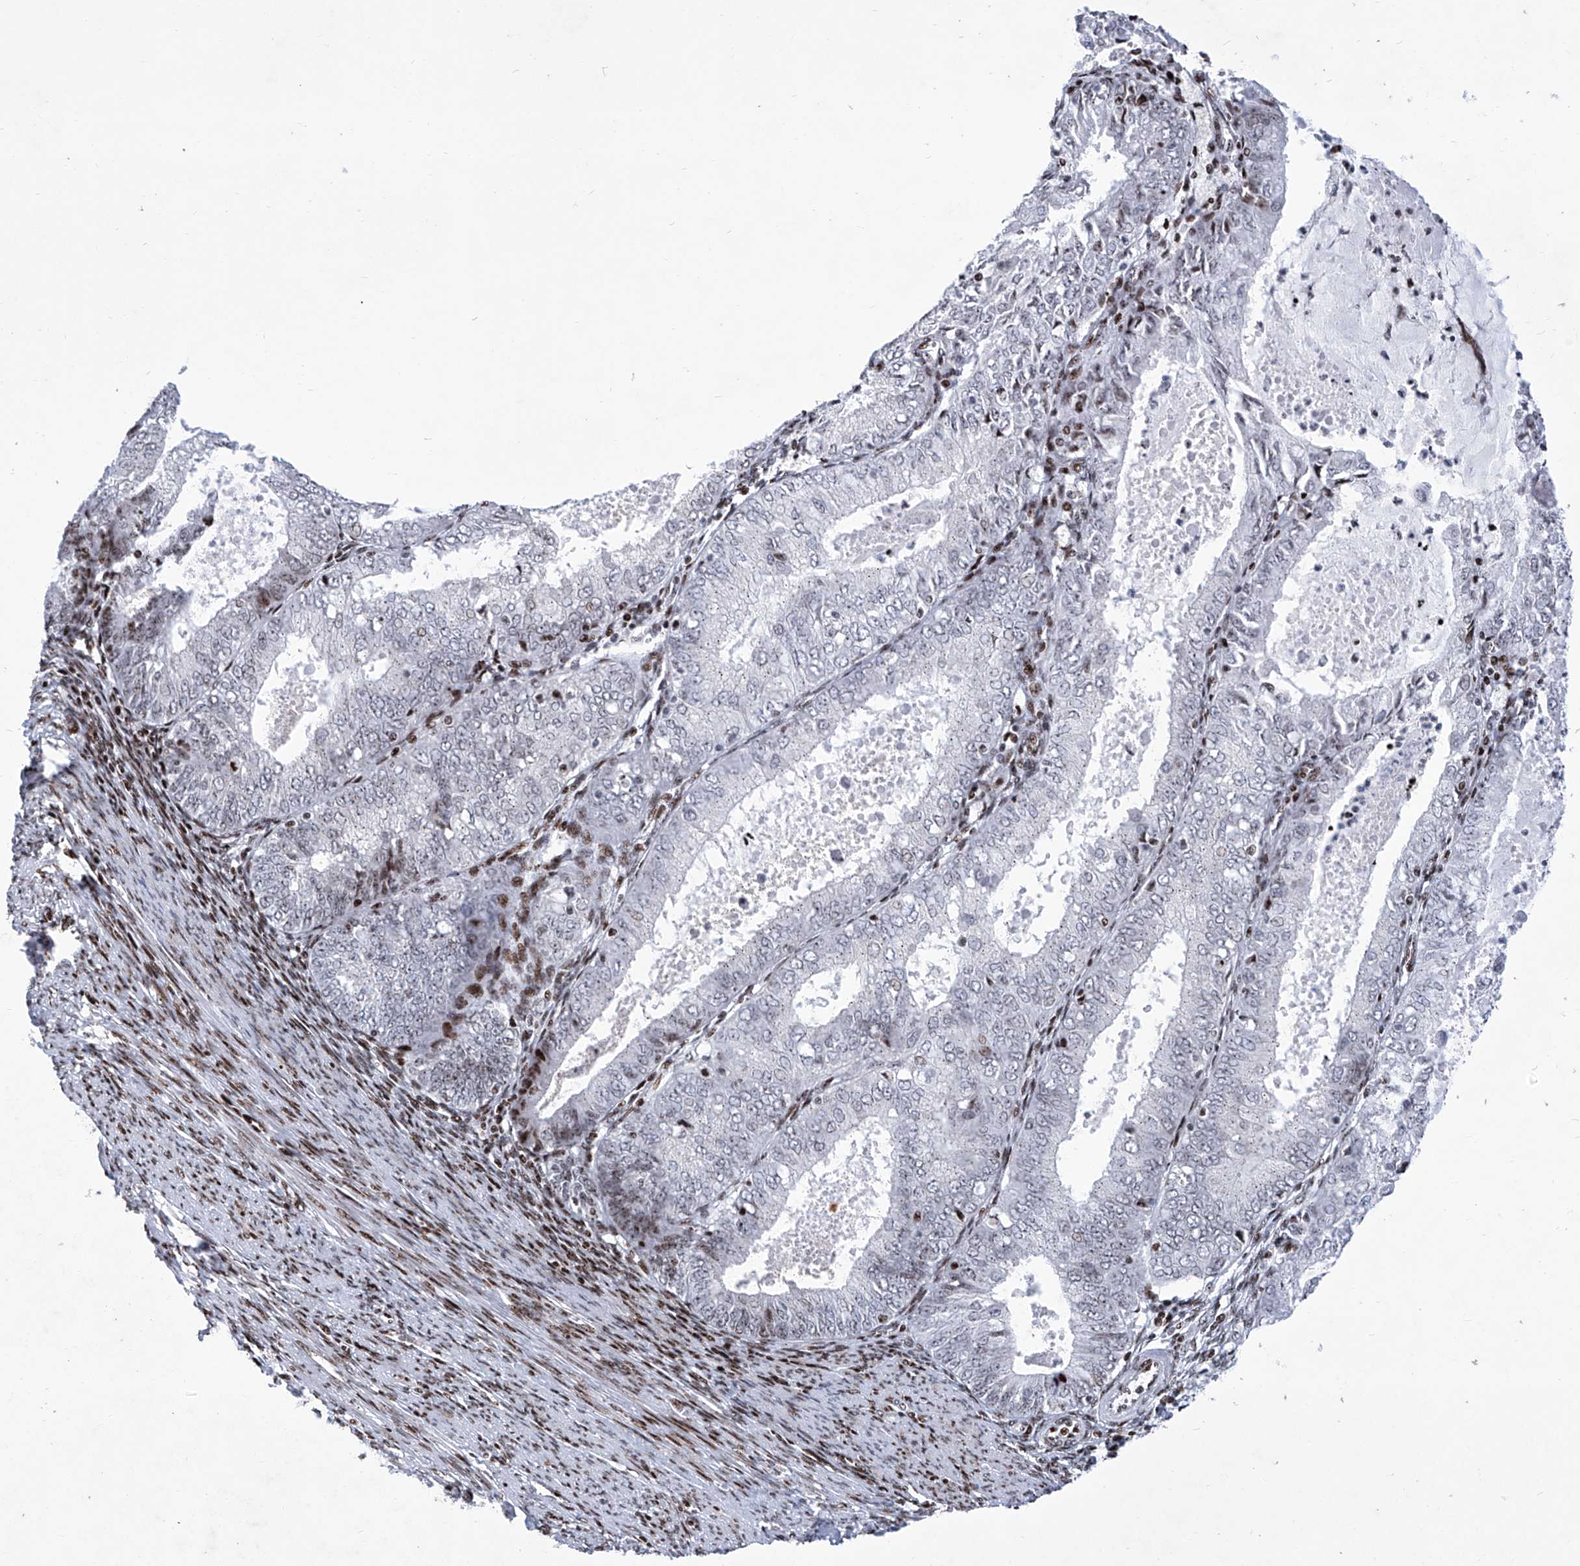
{"staining": {"intensity": "moderate", "quantity": "<25%", "location": "nuclear"}, "tissue": "endometrial cancer", "cell_type": "Tumor cells", "image_type": "cancer", "snomed": [{"axis": "morphology", "description": "Adenocarcinoma, NOS"}, {"axis": "topography", "description": "Endometrium"}], "caption": "A histopathology image of adenocarcinoma (endometrial) stained for a protein reveals moderate nuclear brown staining in tumor cells.", "gene": "HEY2", "patient": {"sex": "female", "age": 57}}